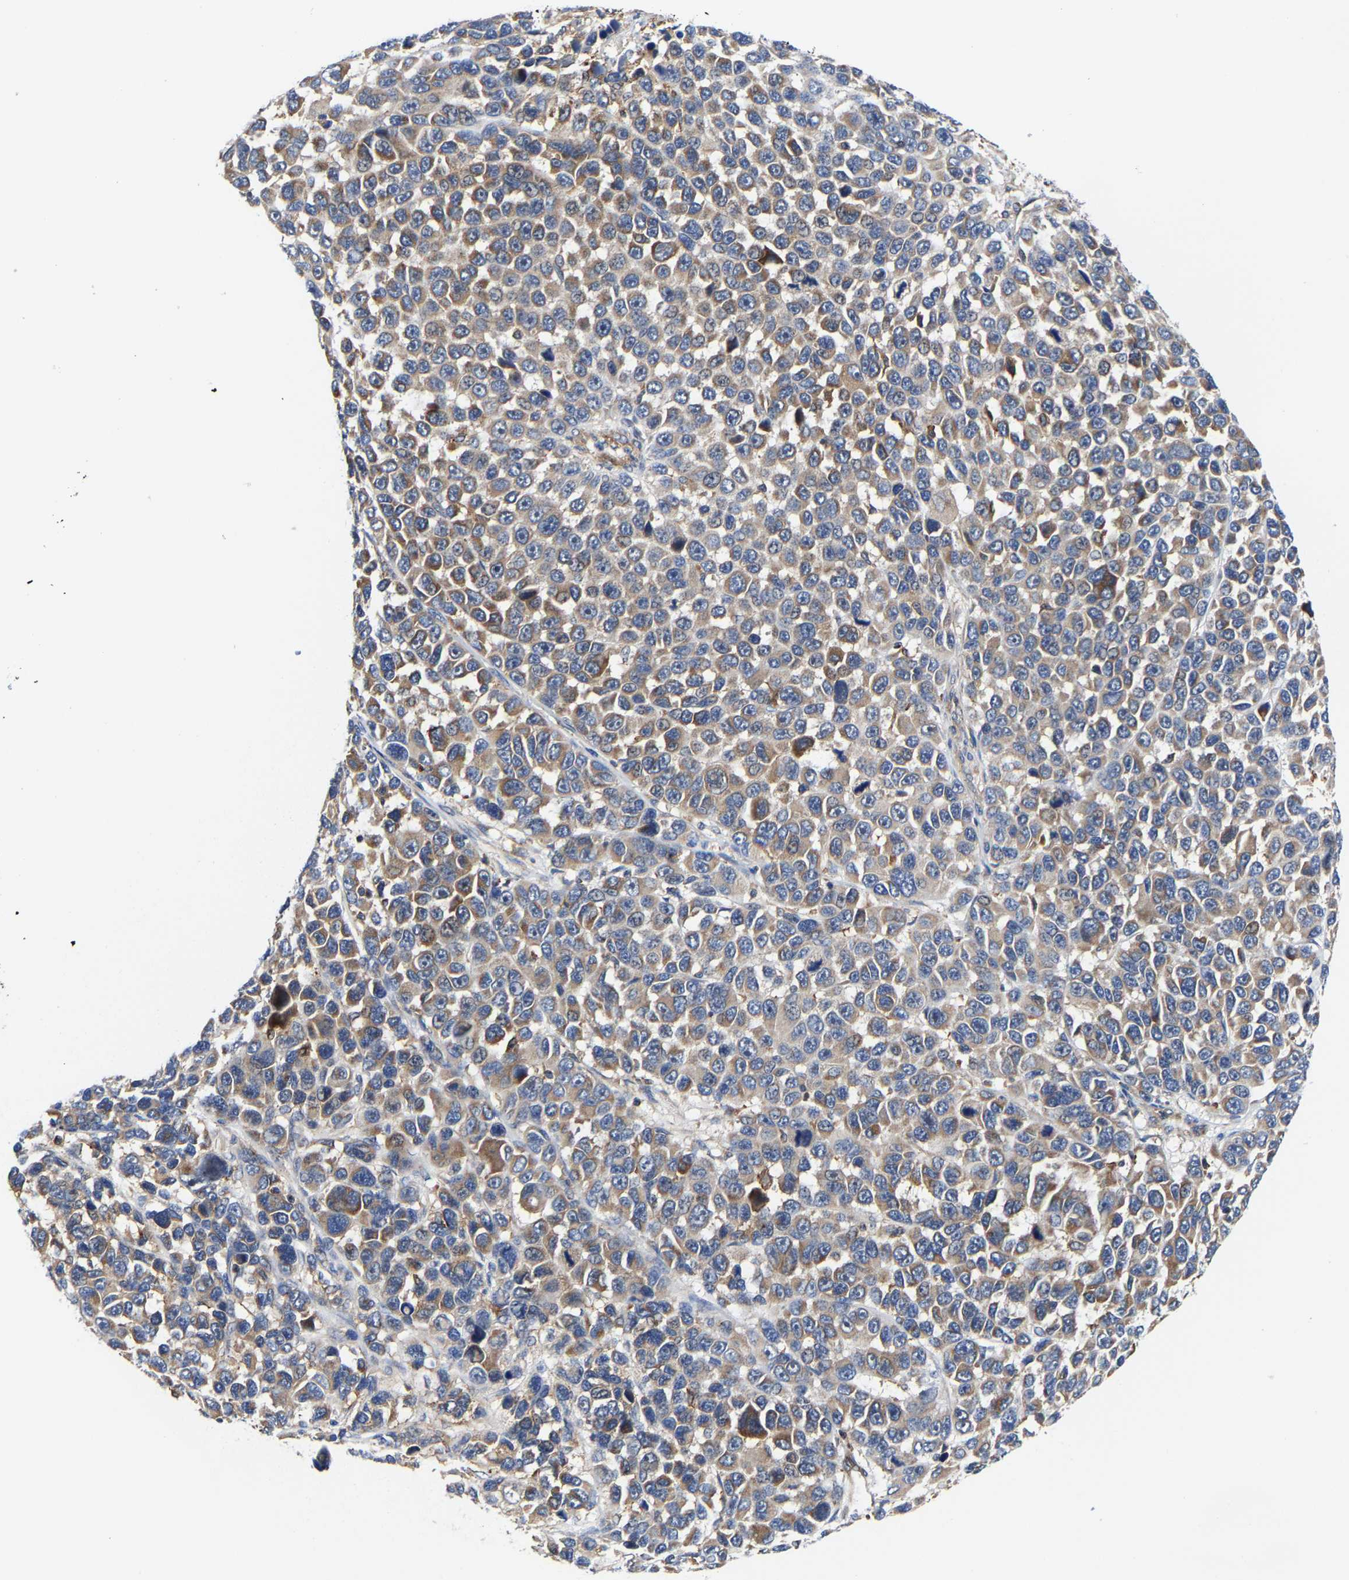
{"staining": {"intensity": "weak", "quantity": ">75%", "location": "cytoplasmic/membranous"}, "tissue": "melanoma", "cell_type": "Tumor cells", "image_type": "cancer", "snomed": [{"axis": "morphology", "description": "Malignant melanoma, NOS"}, {"axis": "topography", "description": "Skin"}], "caption": "Malignant melanoma stained with a brown dye exhibits weak cytoplasmic/membranous positive positivity in about >75% of tumor cells.", "gene": "PFKFB3", "patient": {"sex": "male", "age": 53}}